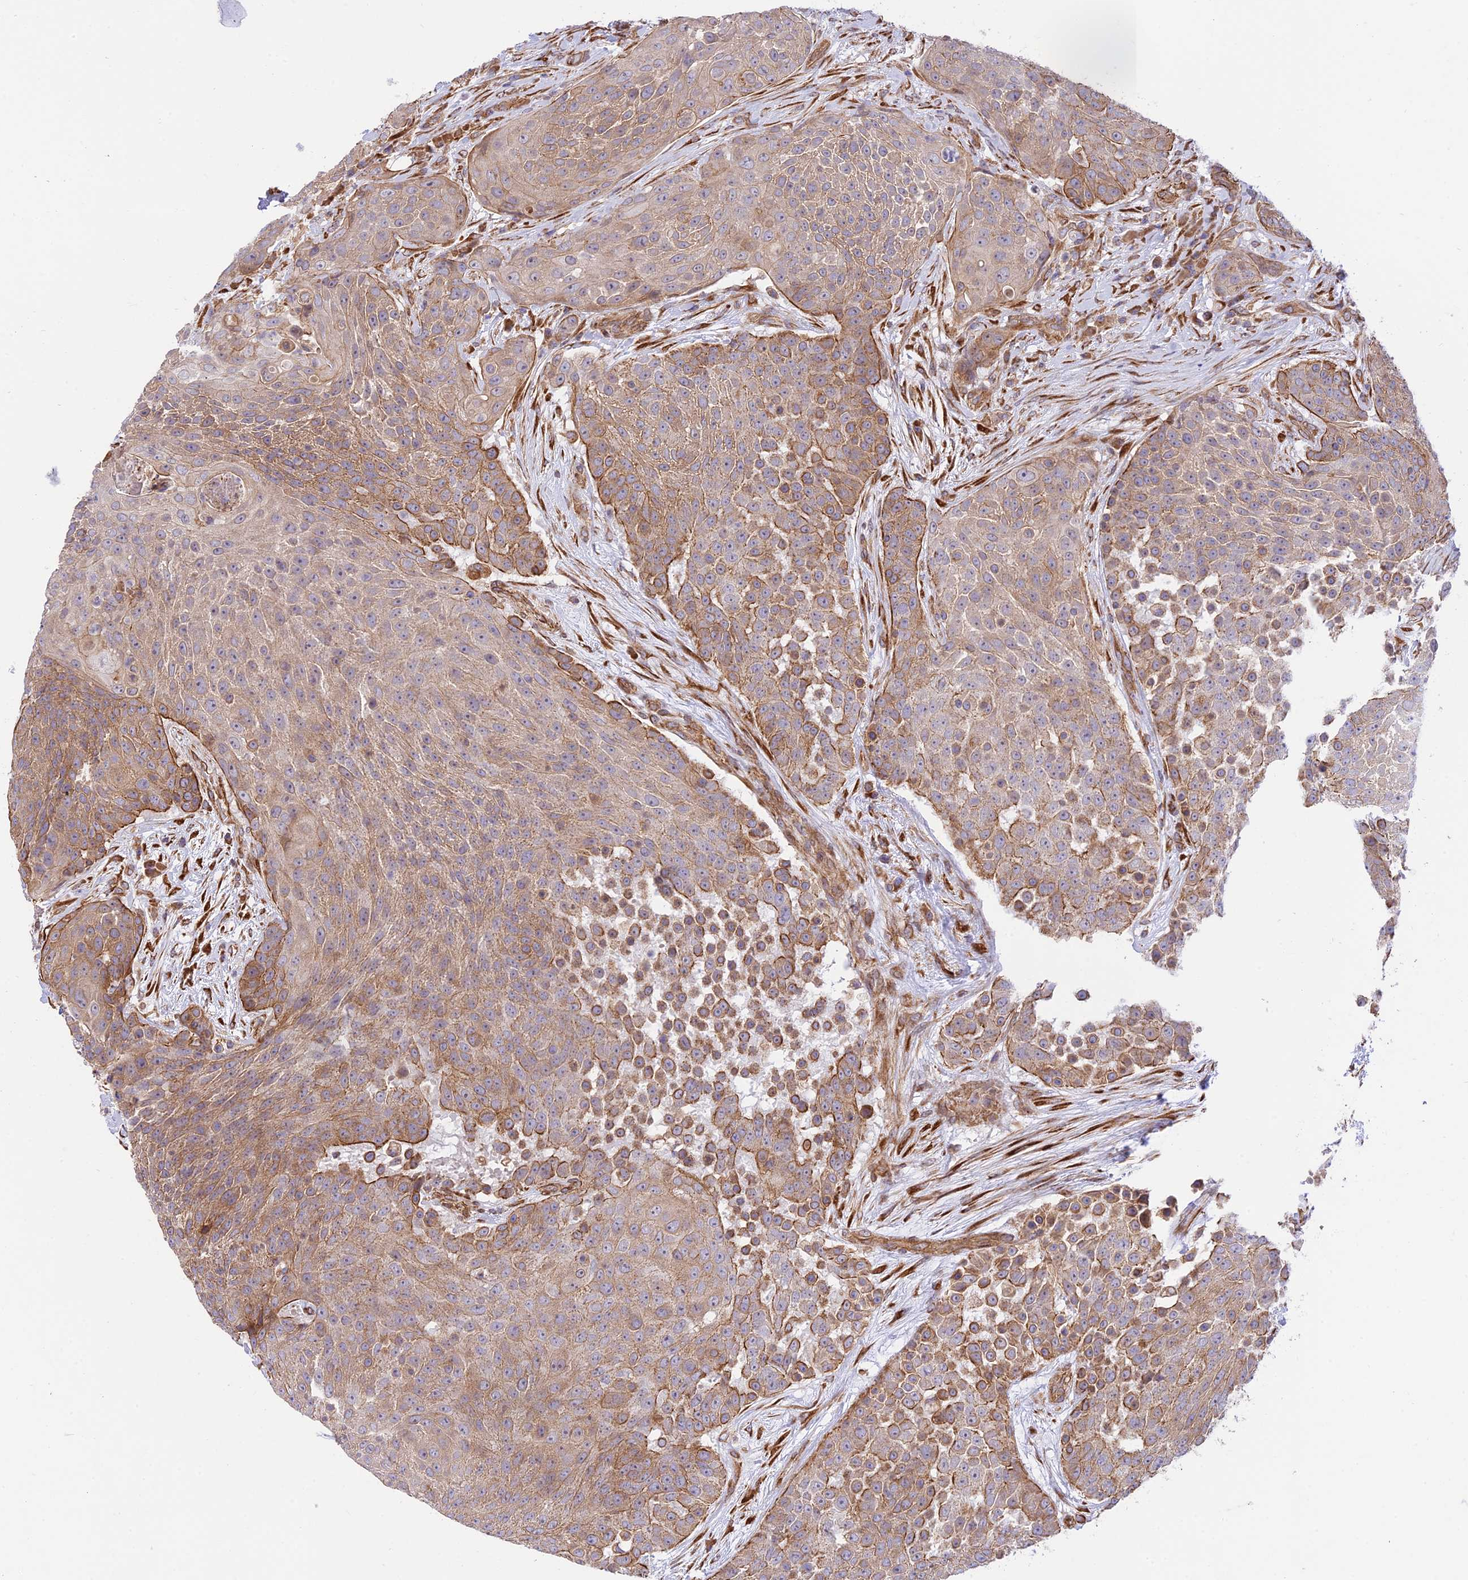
{"staining": {"intensity": "moderate", "quantity": "25%-75%", "location": "cytoplasmic/membranous"}, "tissue": "urothelial cancer", "cell_type": "Tumor cells", "image_type": "cancer", "snomed": [{"axis": "morphology", "description": "Urothelial carcinoma, High grade"}, {"axis": "topography", "description": "Urinary bladder"}], "caption": "High-grade urothelial carcinoma stained with DAB IHC reveals medium levels of moderate cytoplasmic/membranous staining in about 25%-75% of tumor cells.", "gene": "EXOC3L4", "patient": {"sex": "female", "age": 63}}